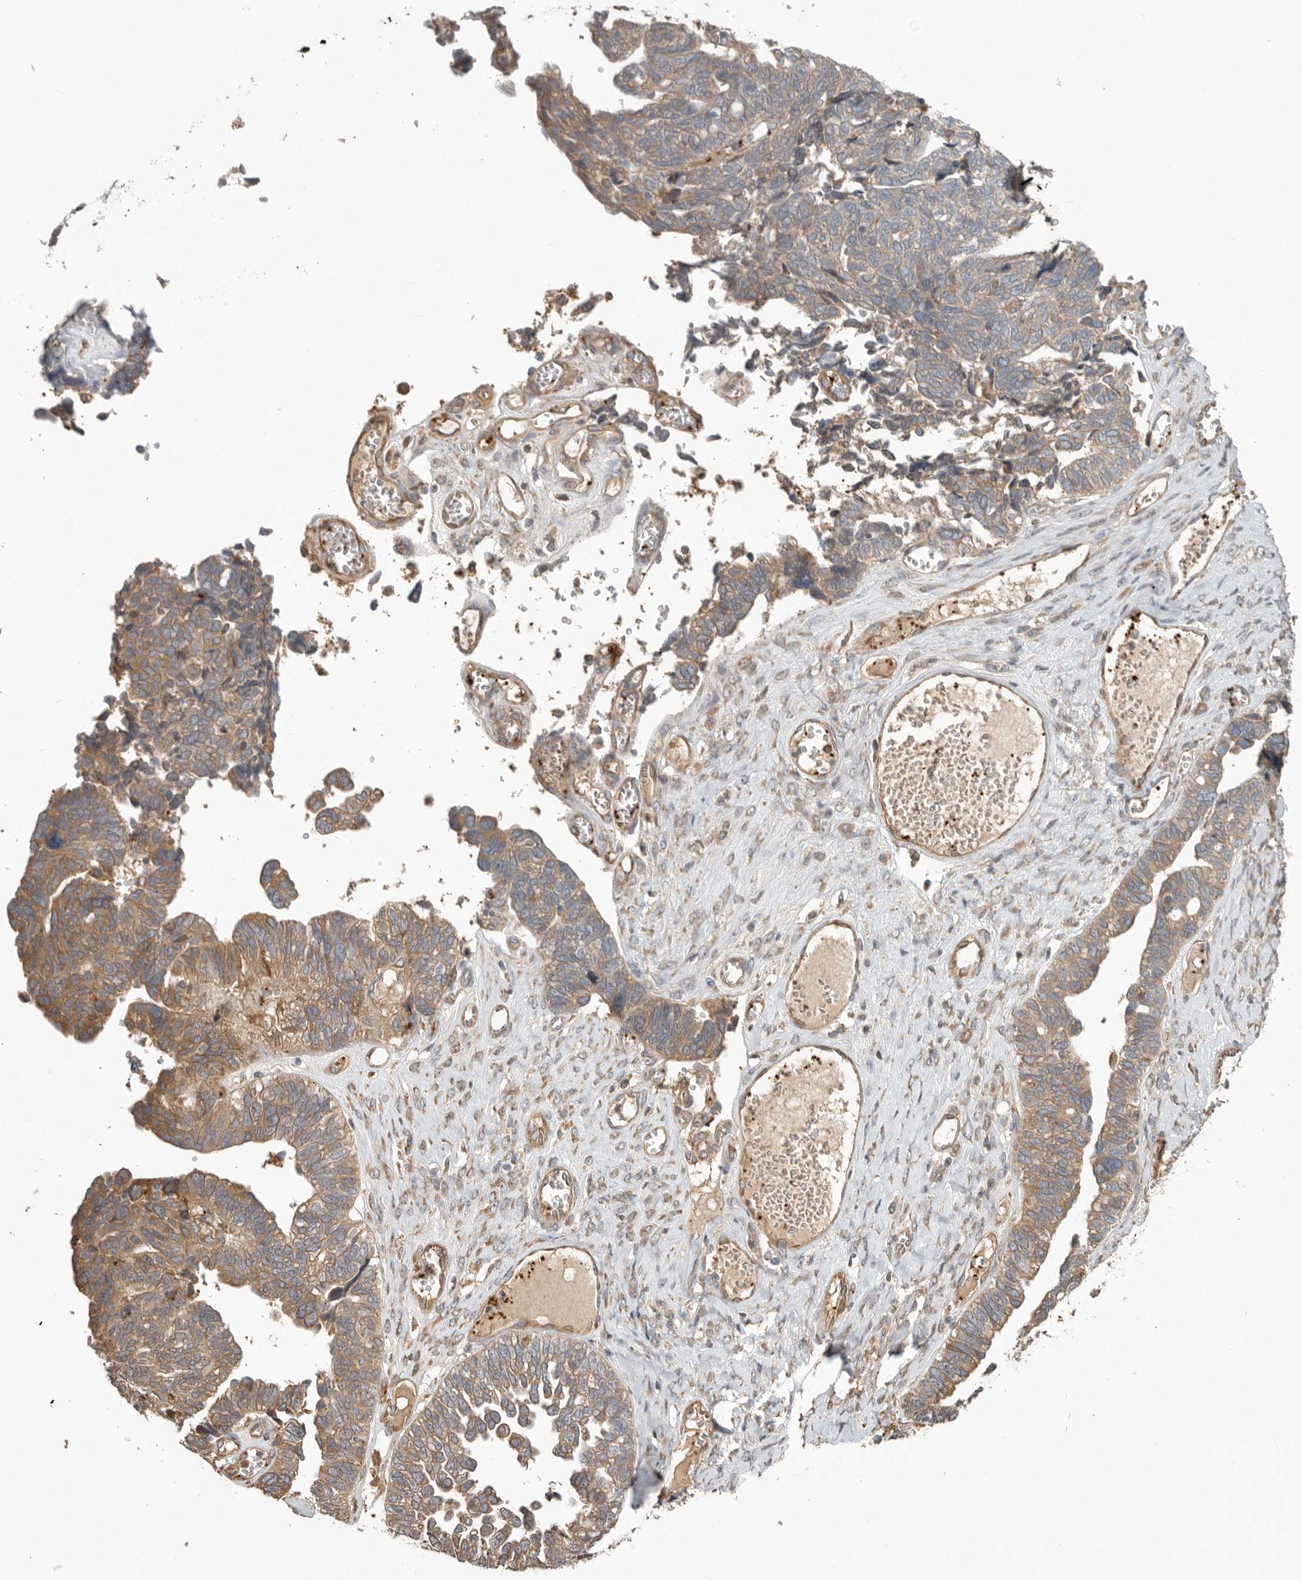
{"staining": {"intensity": "moderate", "quantity": ">75%", "location": "cytoplasmic/membranous"}, "tissue": "ovarian cancer", "cell_type": "Tumor cells", "image_type": "cancer", "snomed": [{"axis": "morphology", "description": "Cystadenocarcinoma, serous, NOS"}, {"axis": "topography", "description": "Ovary"}], "caption": "Immunohistochemical staining of ovarian cancer displays medium levels of moderate cytoplasmic/membranous protein positivity in about >75% of tumor cells. (Stains: DAB (3,3'-diaminobenzidine) in brown, nuclei in blue, Microscopy: brightfield microscopy at high magnification).", "gene": "CDC42BPB", "patient": {"sex": "female", "age": 79}}